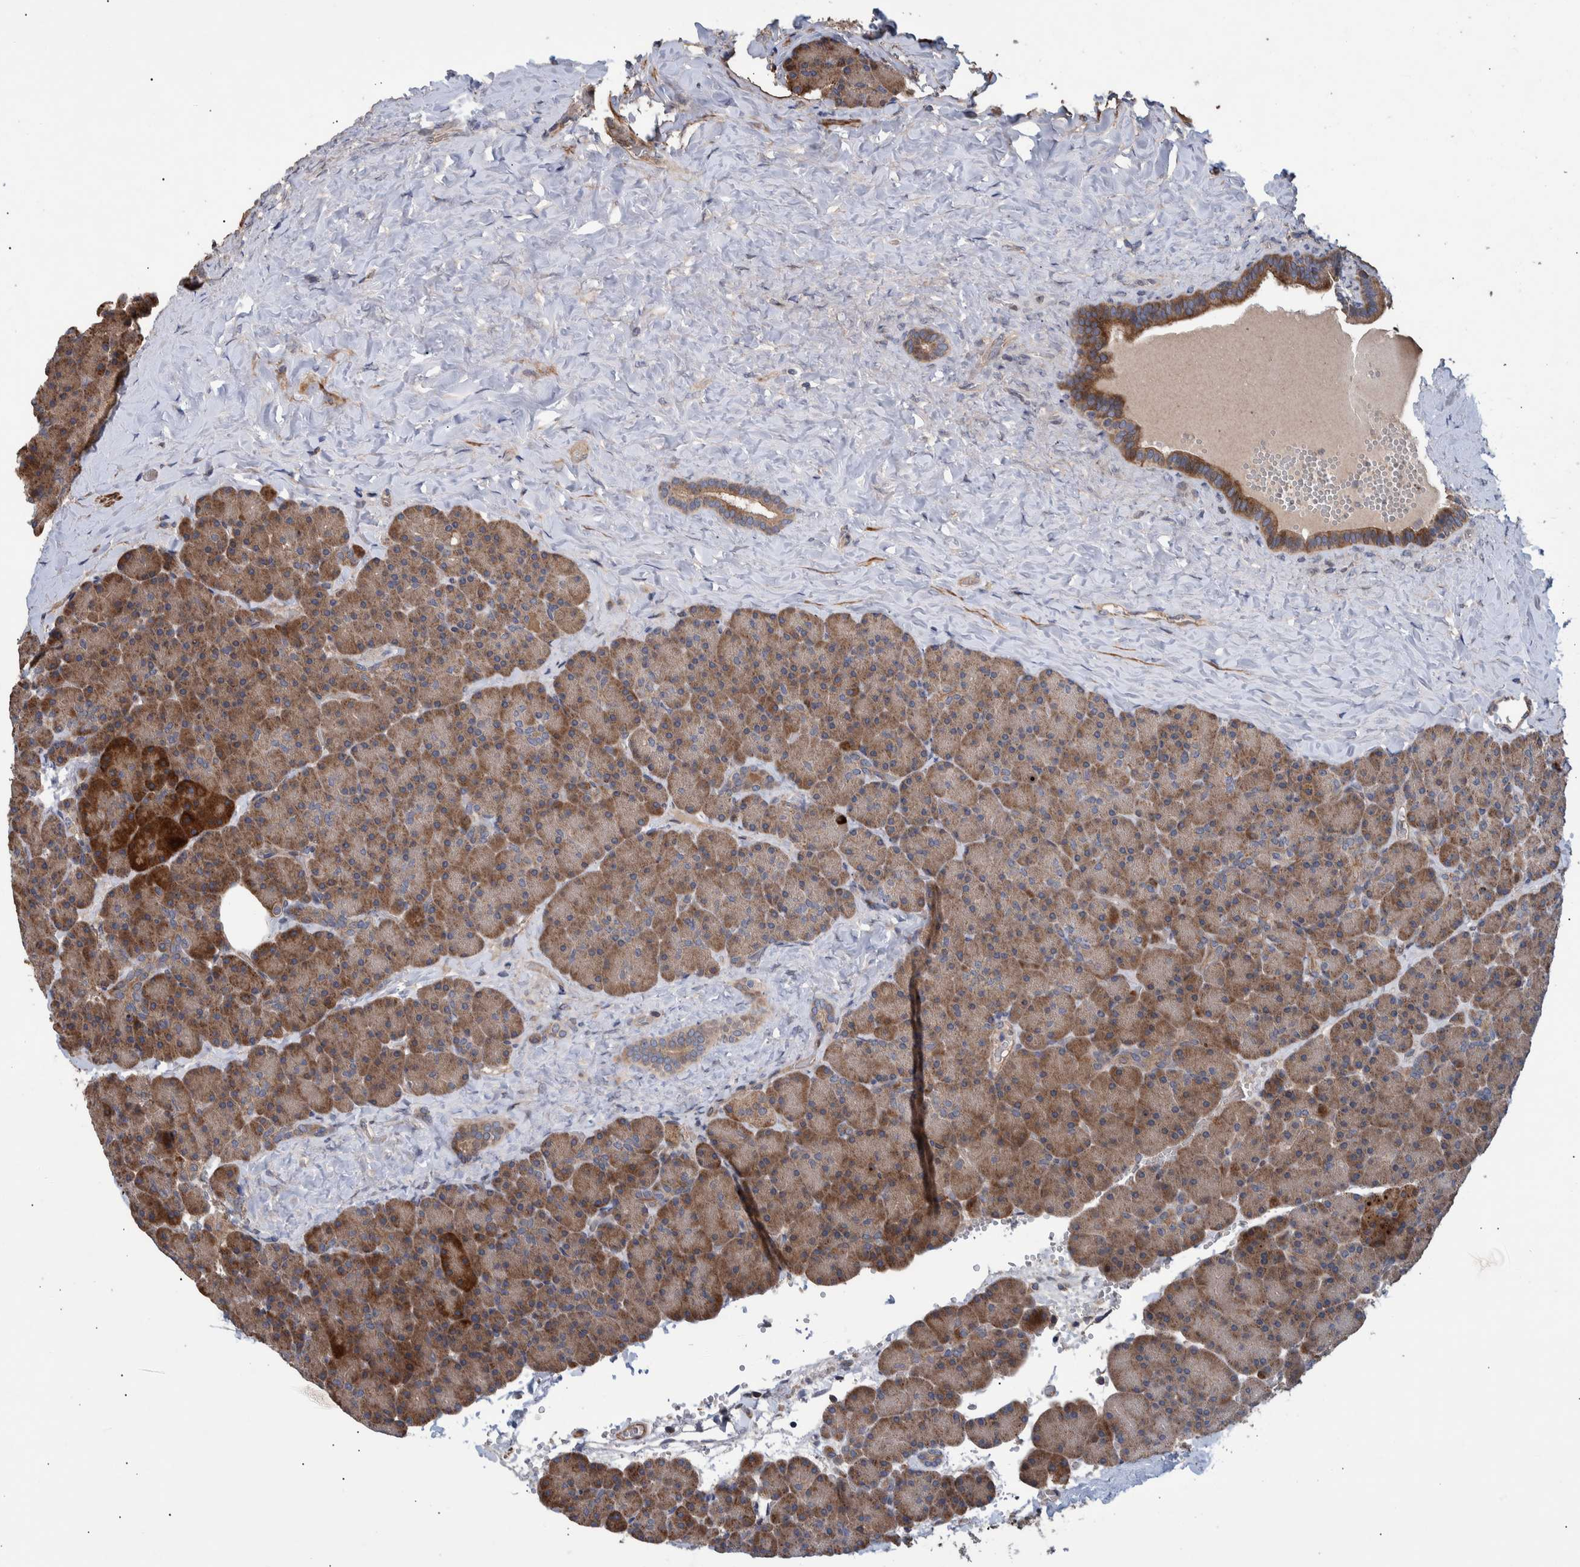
{"staining": {"intensity": "moderate", "quantity": "25%-75%", "location": "cytoplasmic/membranous"}, "tissue": "pancreas", "cell_type": "Exocrine glandular cells", "image_type": "normal", "snomed": [{"axis": "morphology", "description": "Normal tissue, NOS"}, {"axis": "morphology", "description": "Carcinoid, malignant, NOS"}, {"axis": "topography", "description": "Pancreas"}], "caption": "DAB (3,3'-diaminobenzidine) immunohistochemical staining of benign human pancreas shows moderate cytoplasmic/membranous protein expression in approximately 25%-75% of exocrine glandular cells. The protein is stained brown, and the nuclei are stained in blue (DAB (3,3'-diaminobenzidine) IHC with brightfield microscopy, high magnification).", "gene": "B3GNTL1", "patient": {"sex": "female", "age": 35}}